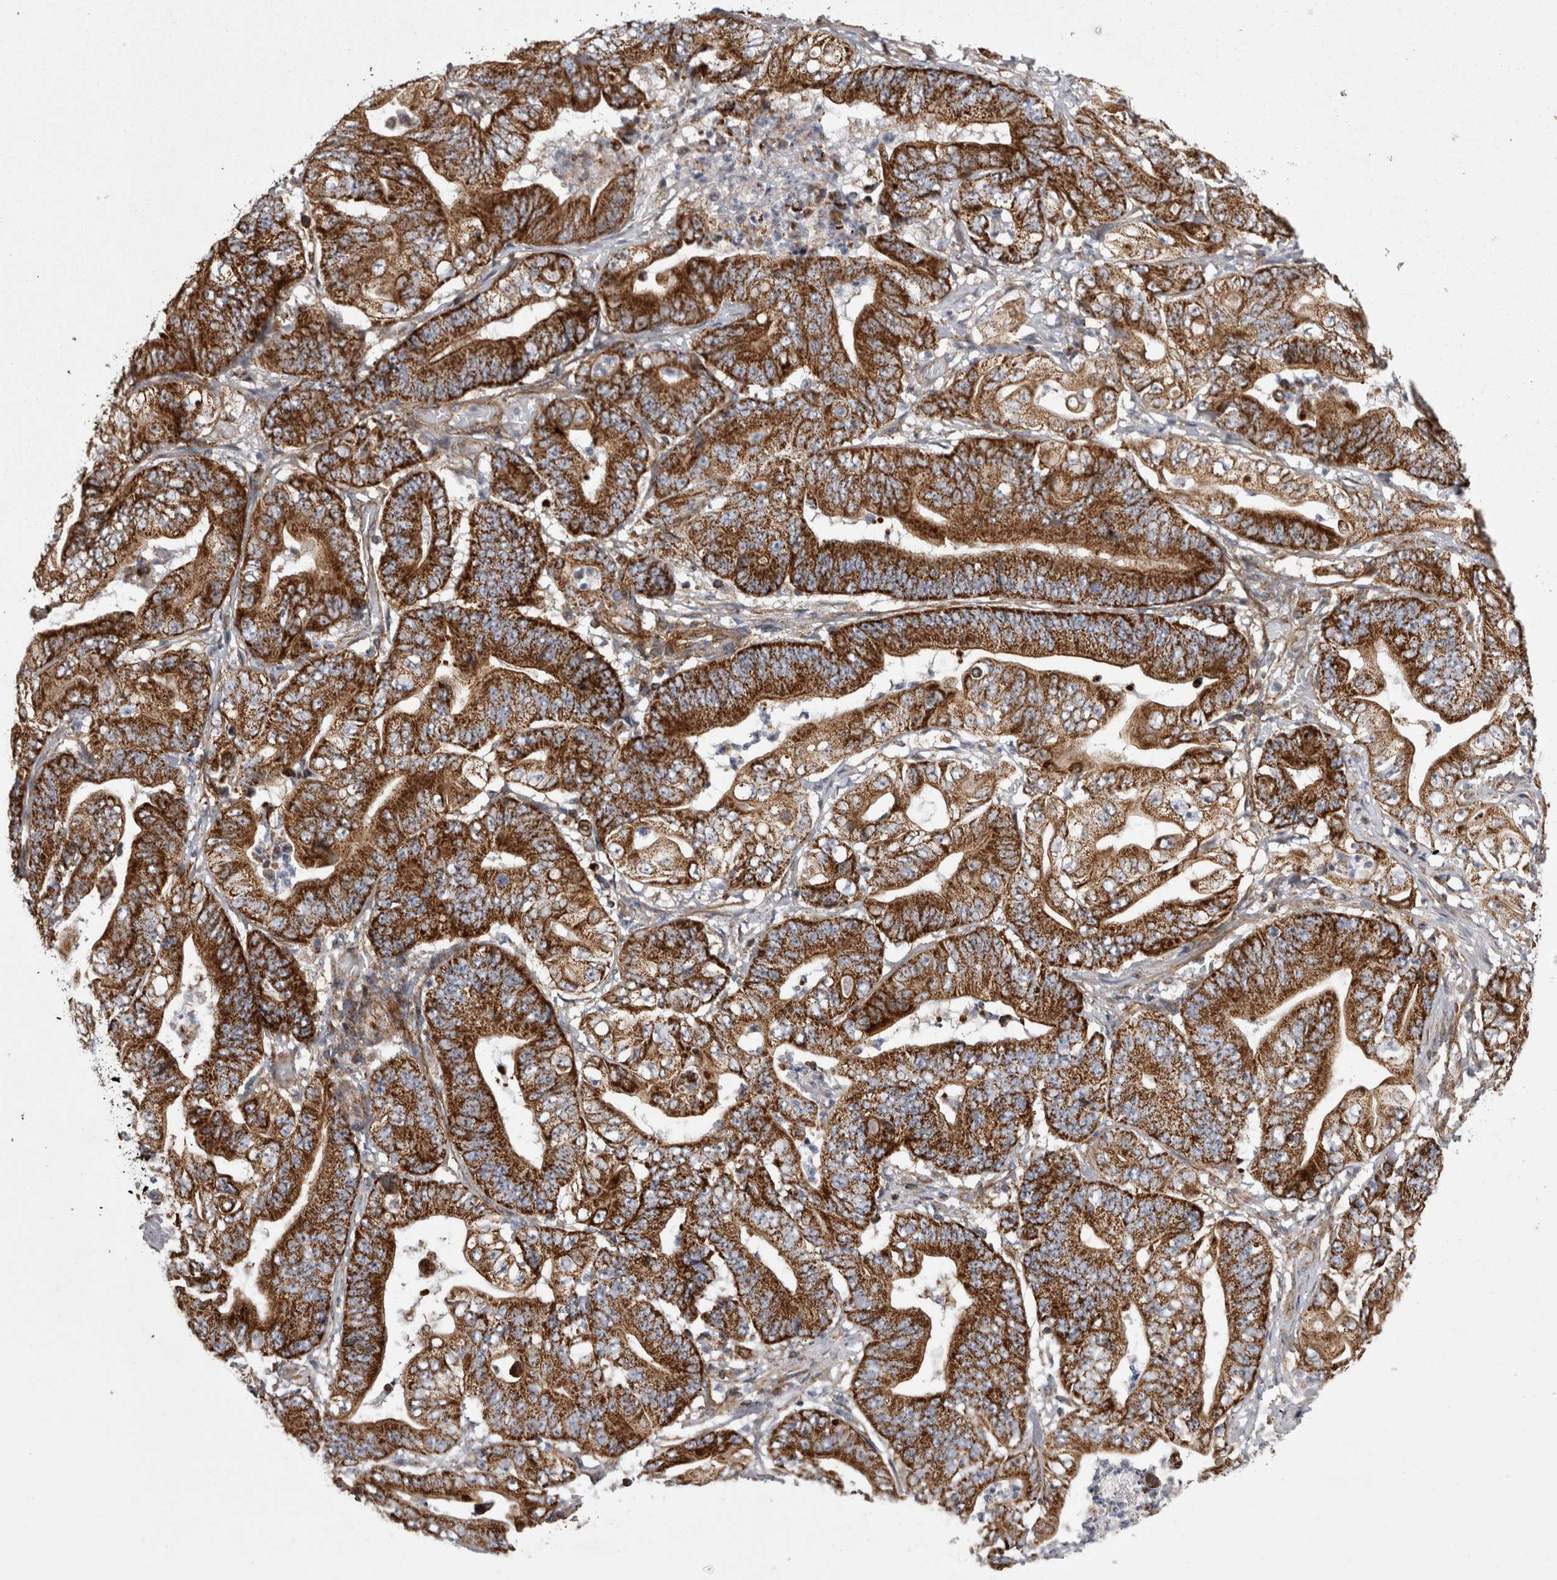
{"staining": {"intensity": "strong", "quantity": ">75%", "location": "cytoplasmic/membranous"}, "tissue": "stomach cancer", "cell_type": "Tumor cells", "image_type": "cancer", "snomed": [{"axis": "morphology", "description": "Adenocarcinoma, NOS"}, {"axis": "topography", "description": "Stomach"}], "caption": "Protein staining of stomach adenocarcinoma tissue demonstrates strong cytoplasmic/membranous positivity in approximately >75% of tumor cells.", "gene": "TSPOAP1", "patient": {"sex": "female", "age": 73}}